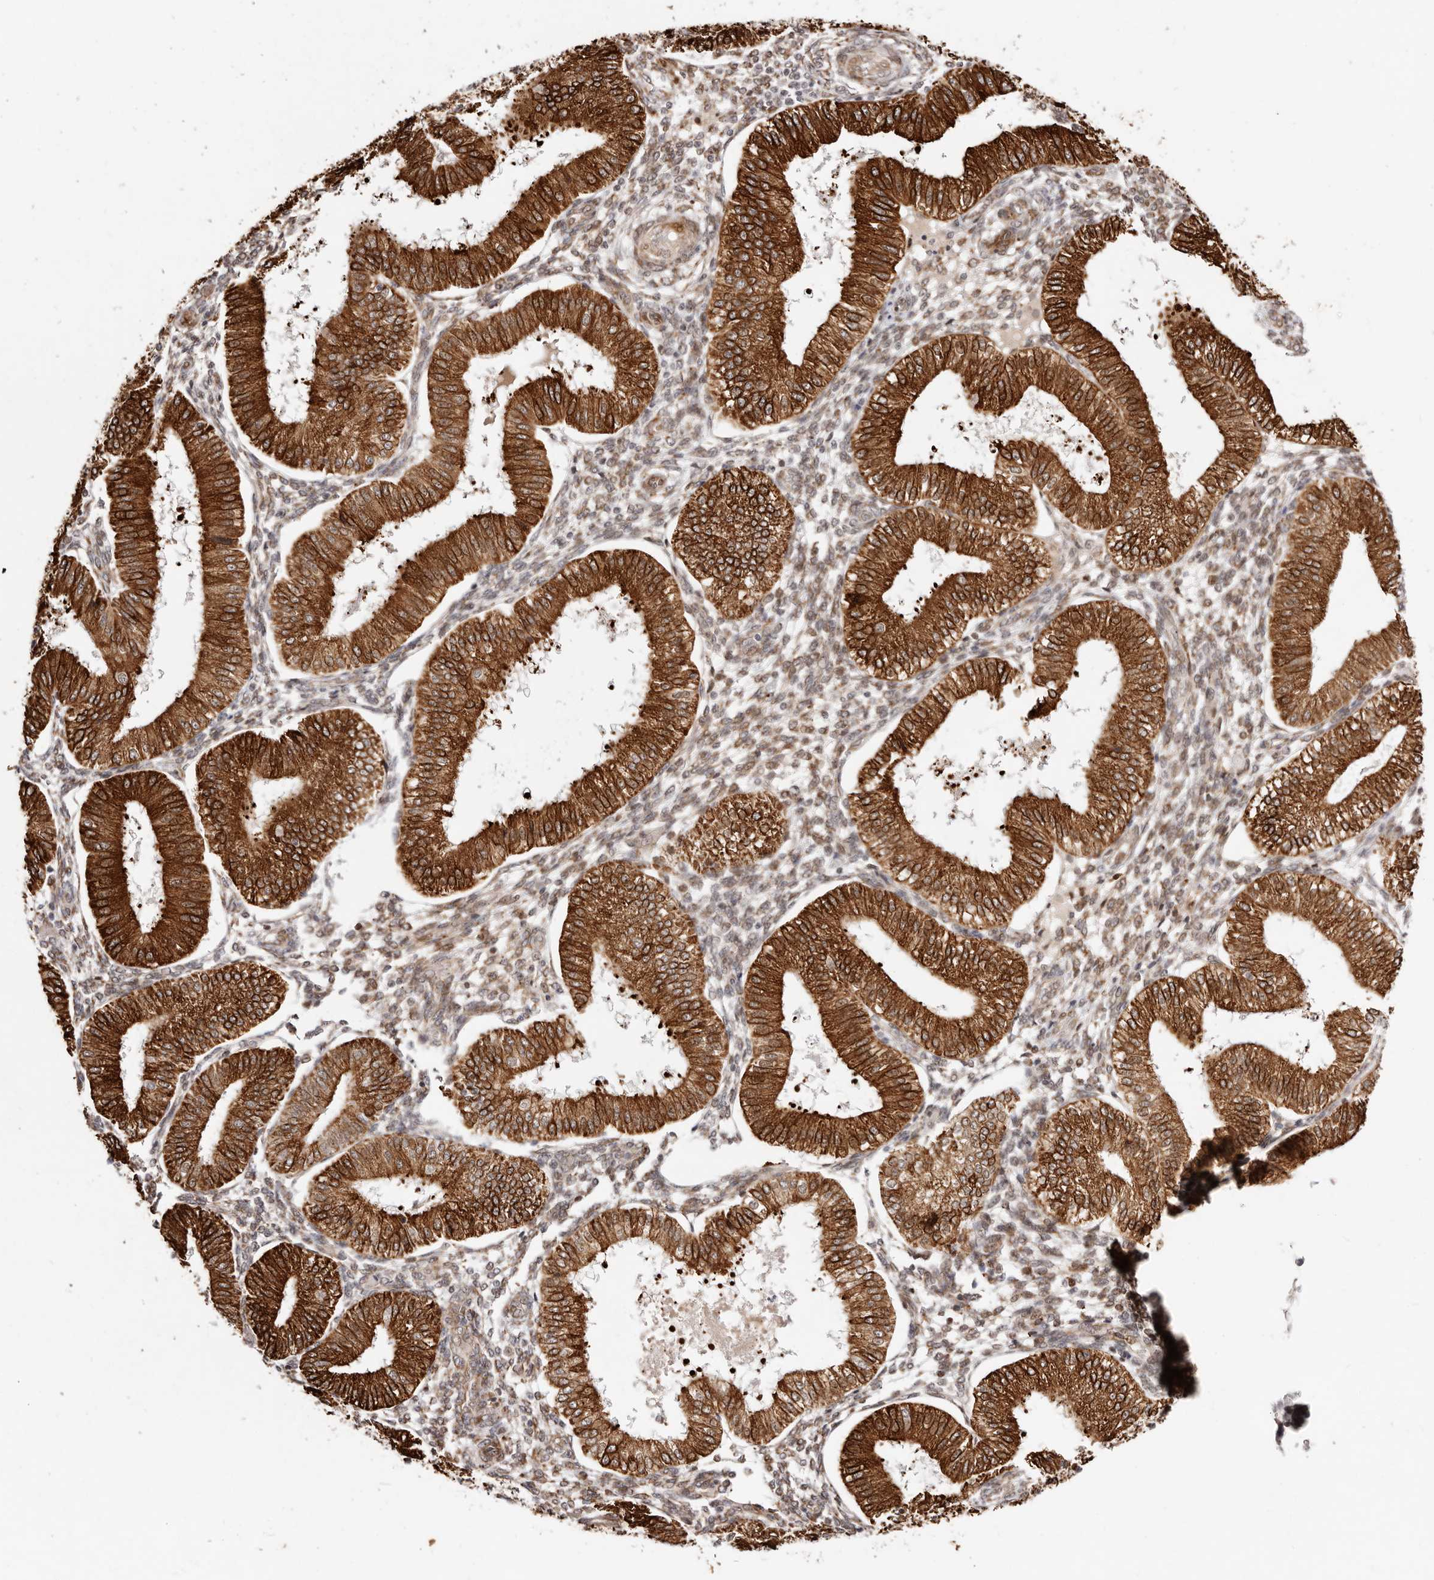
{"staining": {"intensity": "moderate", "quantity": "25%-75%", "location": "cytoplasmic/membranous"}, "tissue": "endometrium", "cell_type": "Cells in endometrial stroma", "image_type": "normal", "snomed": [{"axis": "morphology", "description": "Normal tissue, NOS"}, {"axis": "topography", "description": "Endometrium"}], "caption": "Protein staining exhibits moderate cytoplasmic/membranous positivity in approximately 25%-75% of cells in endometrial stroma in normal endometrium.", "gene": "BCL2L15", "patient": {"sex": "female", "age": 39}}